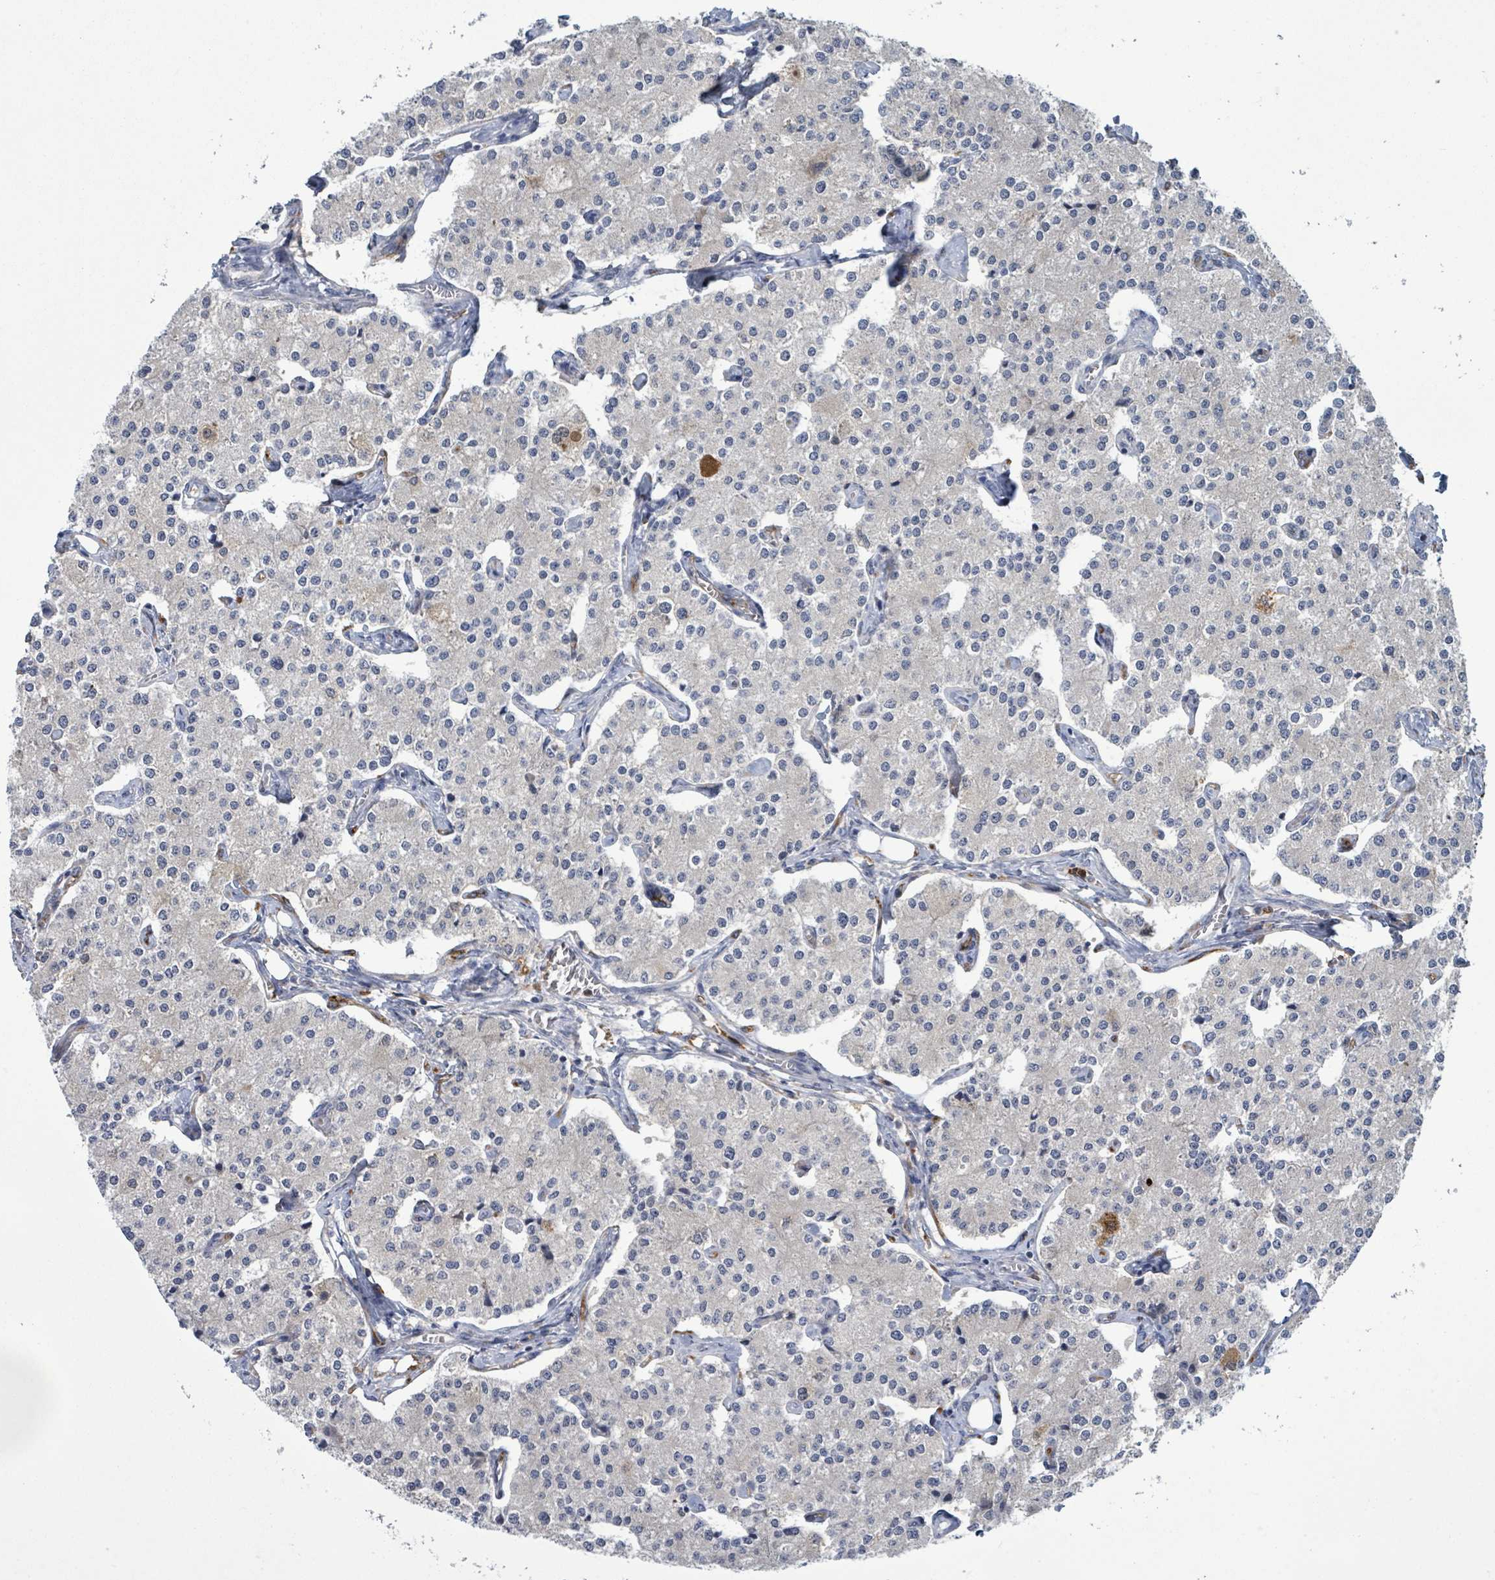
{"staining": {"intensity": "negative", "quantity": "none", "location": "none"}, "tissue": "carcinoid", "cell_type": "Tumor cells", "image_type": "cancer", "snomed": [{"axis": "morphology", "description": "Carcinoid, malignant, NOS"}, {"axis": "topography", "description": "Colon"}], "caption": "Photomicrograph shows no protein expression in tumor cells of malignant carcinoid tissue.", "gene": "SERPINE3", "patient": {"sex": "female", "age": 52}}